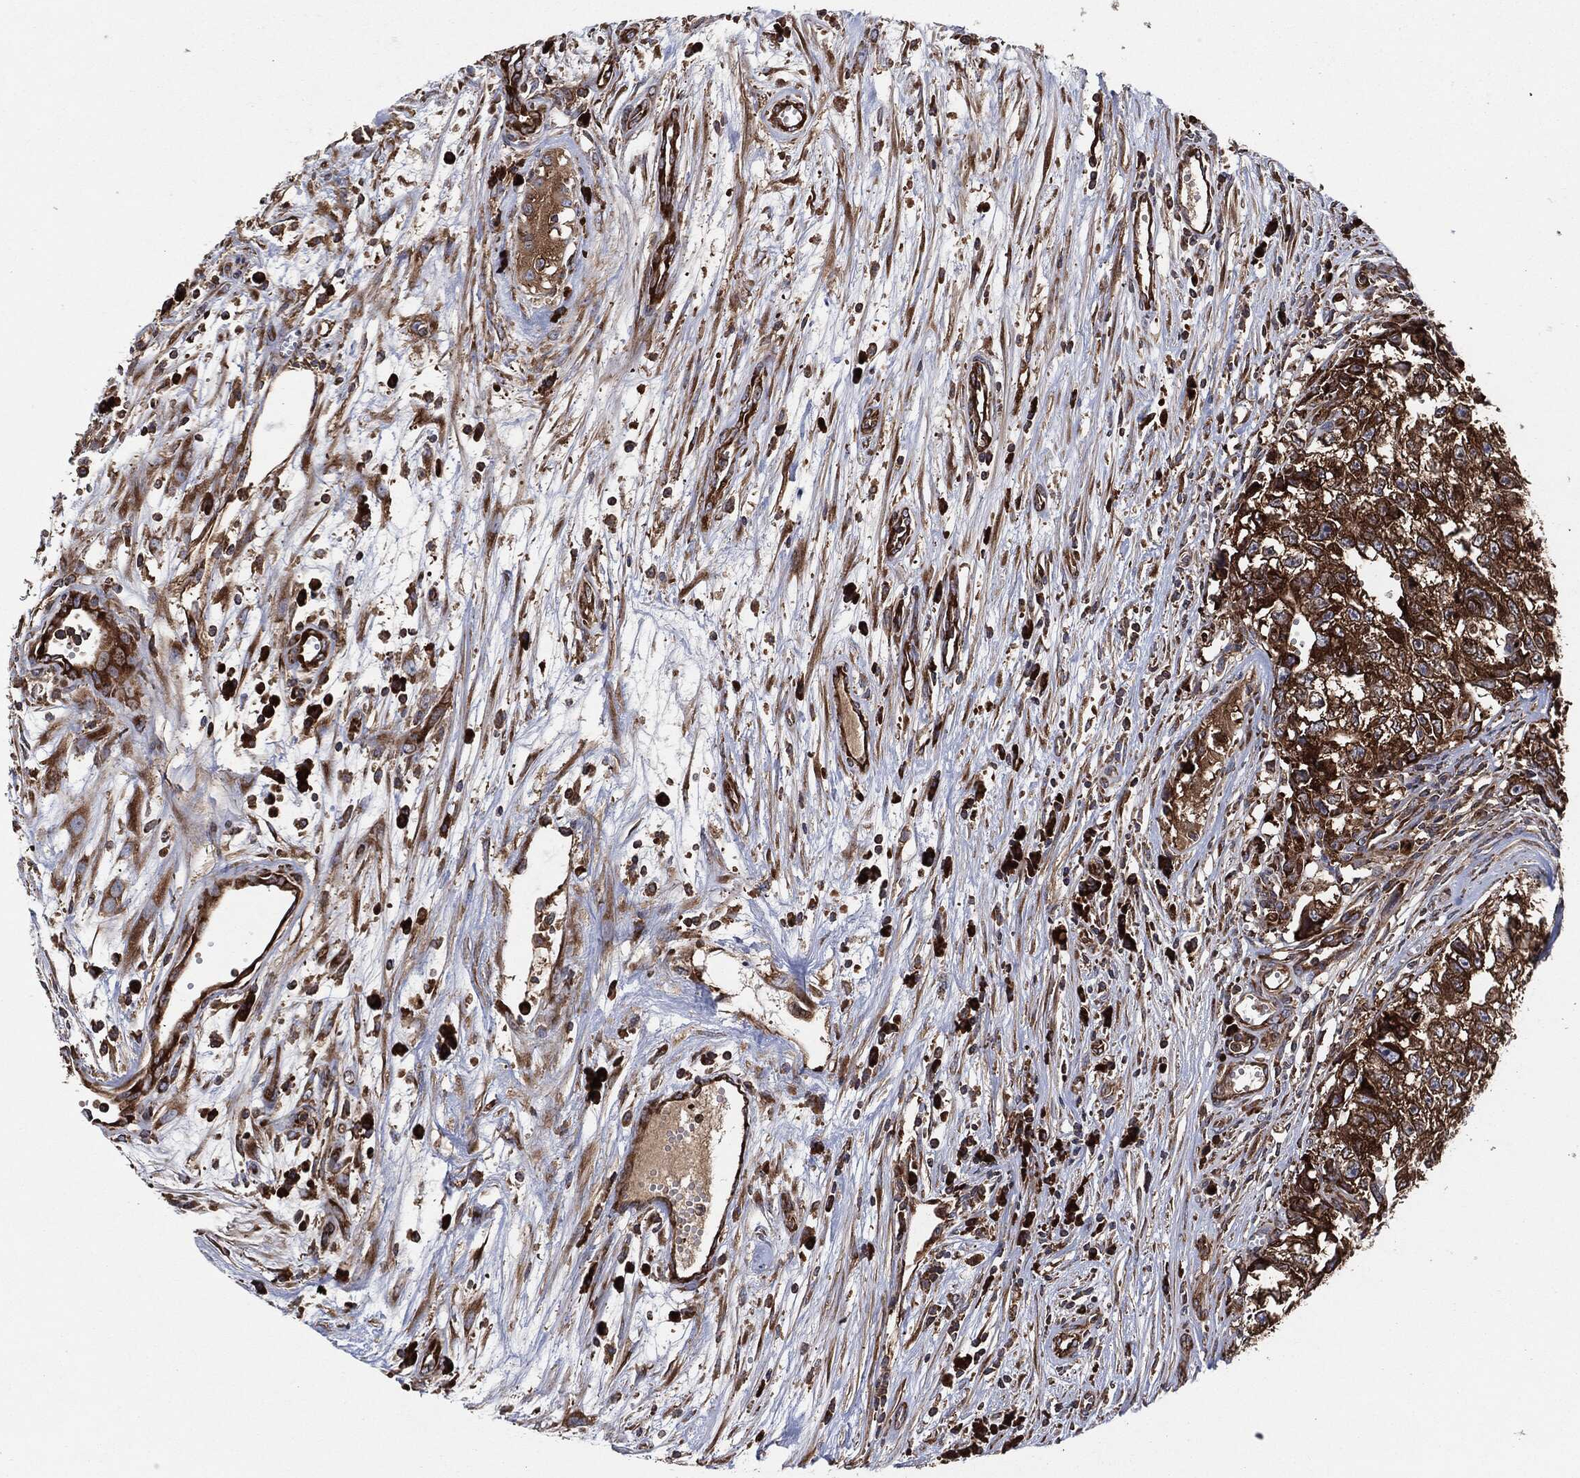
{"staining": {"intensity": "strong", "quantity": ">75%", "location": "cytoplasmic/membranous"}, "tissue": "testis cancer", "cell_type": "Tumor cells", "image_type": "cancer", "snomed": [{"axis": "morphology", "description": "Seminoma, NOS"}, {"axis": "morphology", "description": "Carcinoma, Embryonal, NOS"}, {"axis": "topography", "description": "Testis"}], "caption": "The immunohistochemical stain highlights strong cytoplasmic/membranous expression in tumor cells of seminoma (testis) tissue.", "gene": "EIF2S2", "patient": {"sex": "male", "age": 22}}